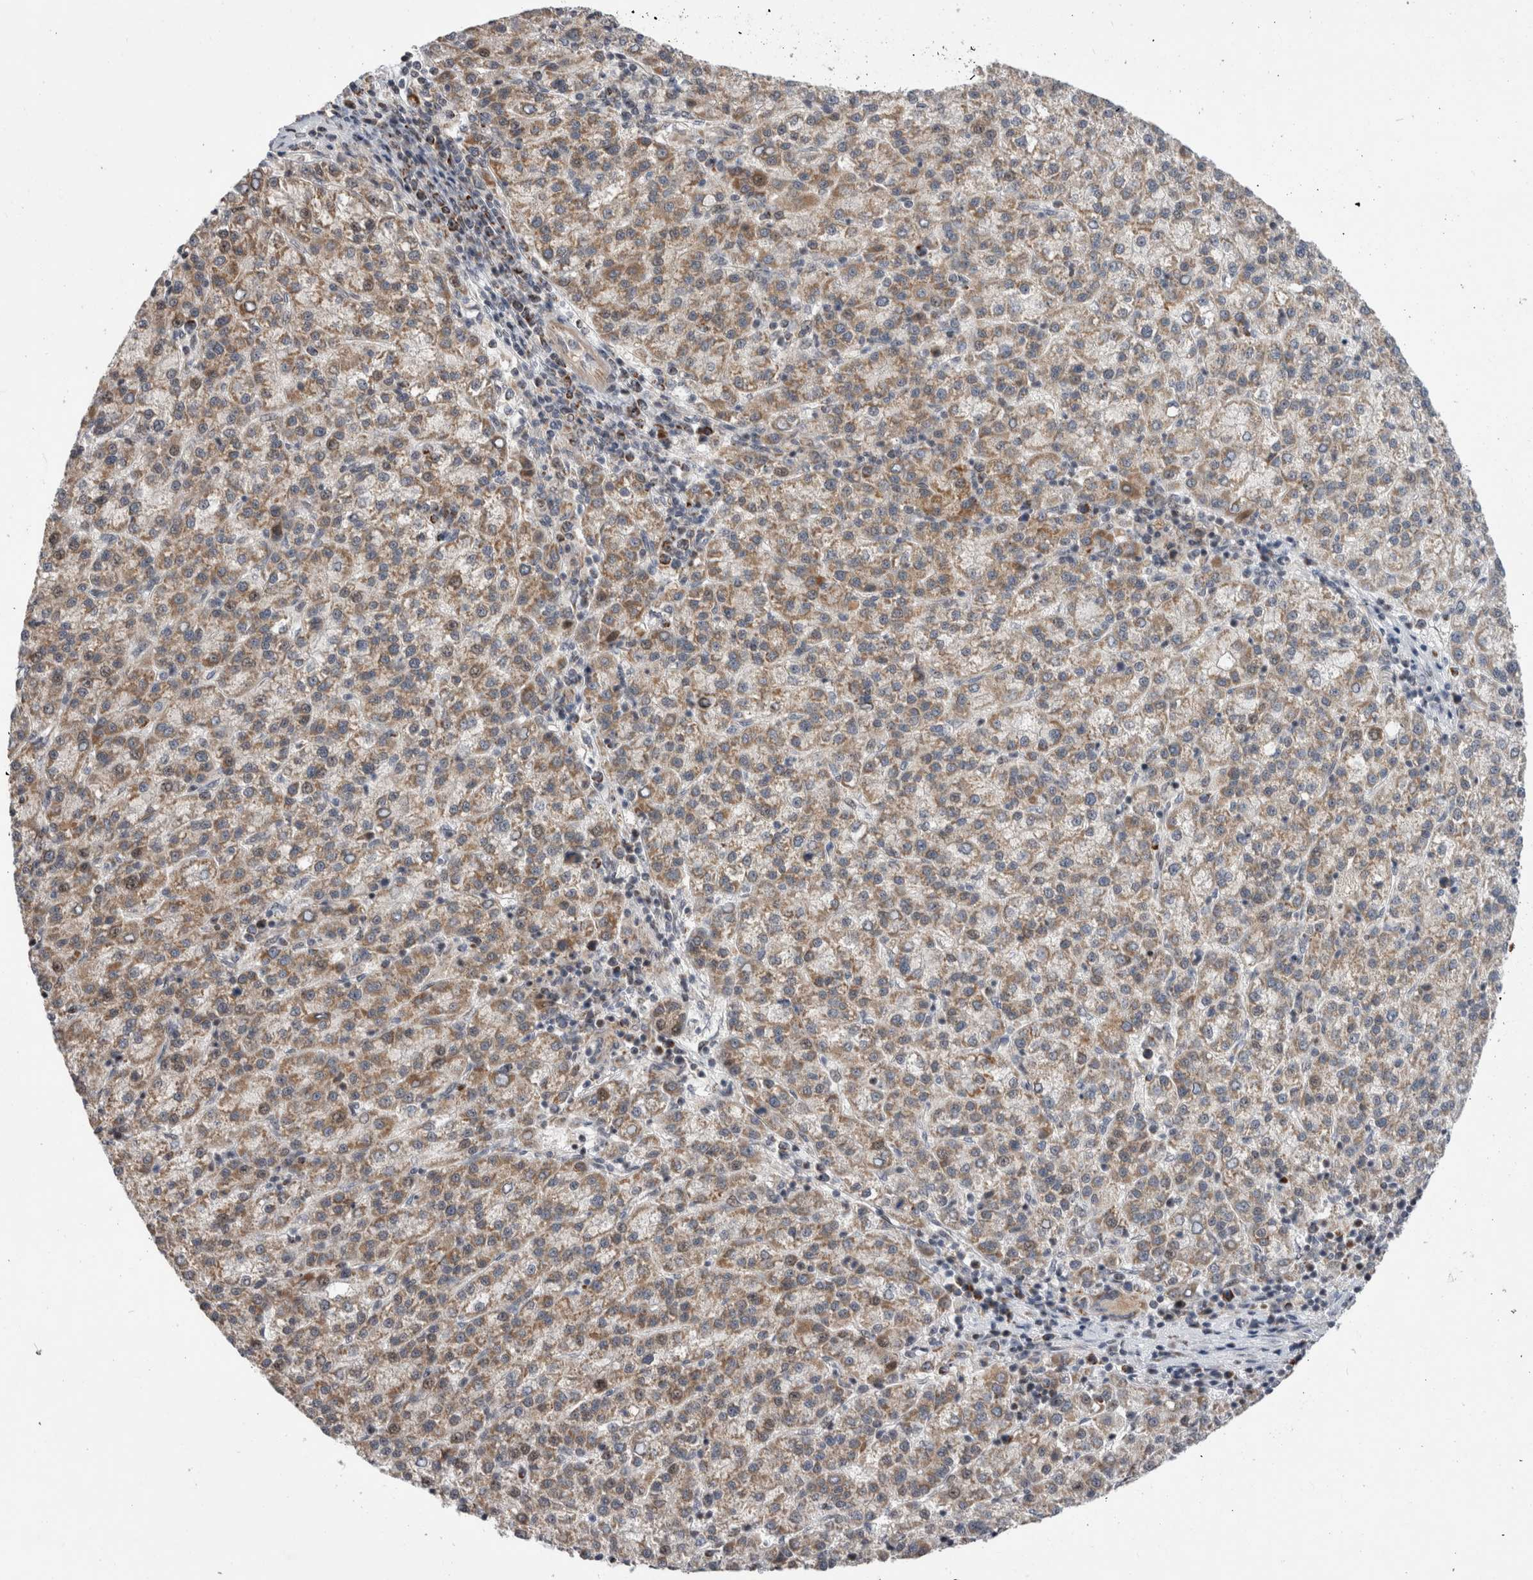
{"staining": {"intensity": "moderate", "quantity": ">75%", "location": "cytoplasmic/membranous"}, "tissue": "liver cancer", "cell_type": "Tumor cells", "image_type": "cancer", "snomed": [{"axis": "morphology", "description": "Carcinoma, Hepatocellular, NOS"}, {"axis": "topography", "description": "Liver"}], "caption": "Protein expression analysis of human liver hepatocellular carcinoma reveals moderate cytoplasmic/membranous staining in about >75% of tumor cells.", "gene": "MRPL37", "patient": {"sex": "female", "age": 58}}